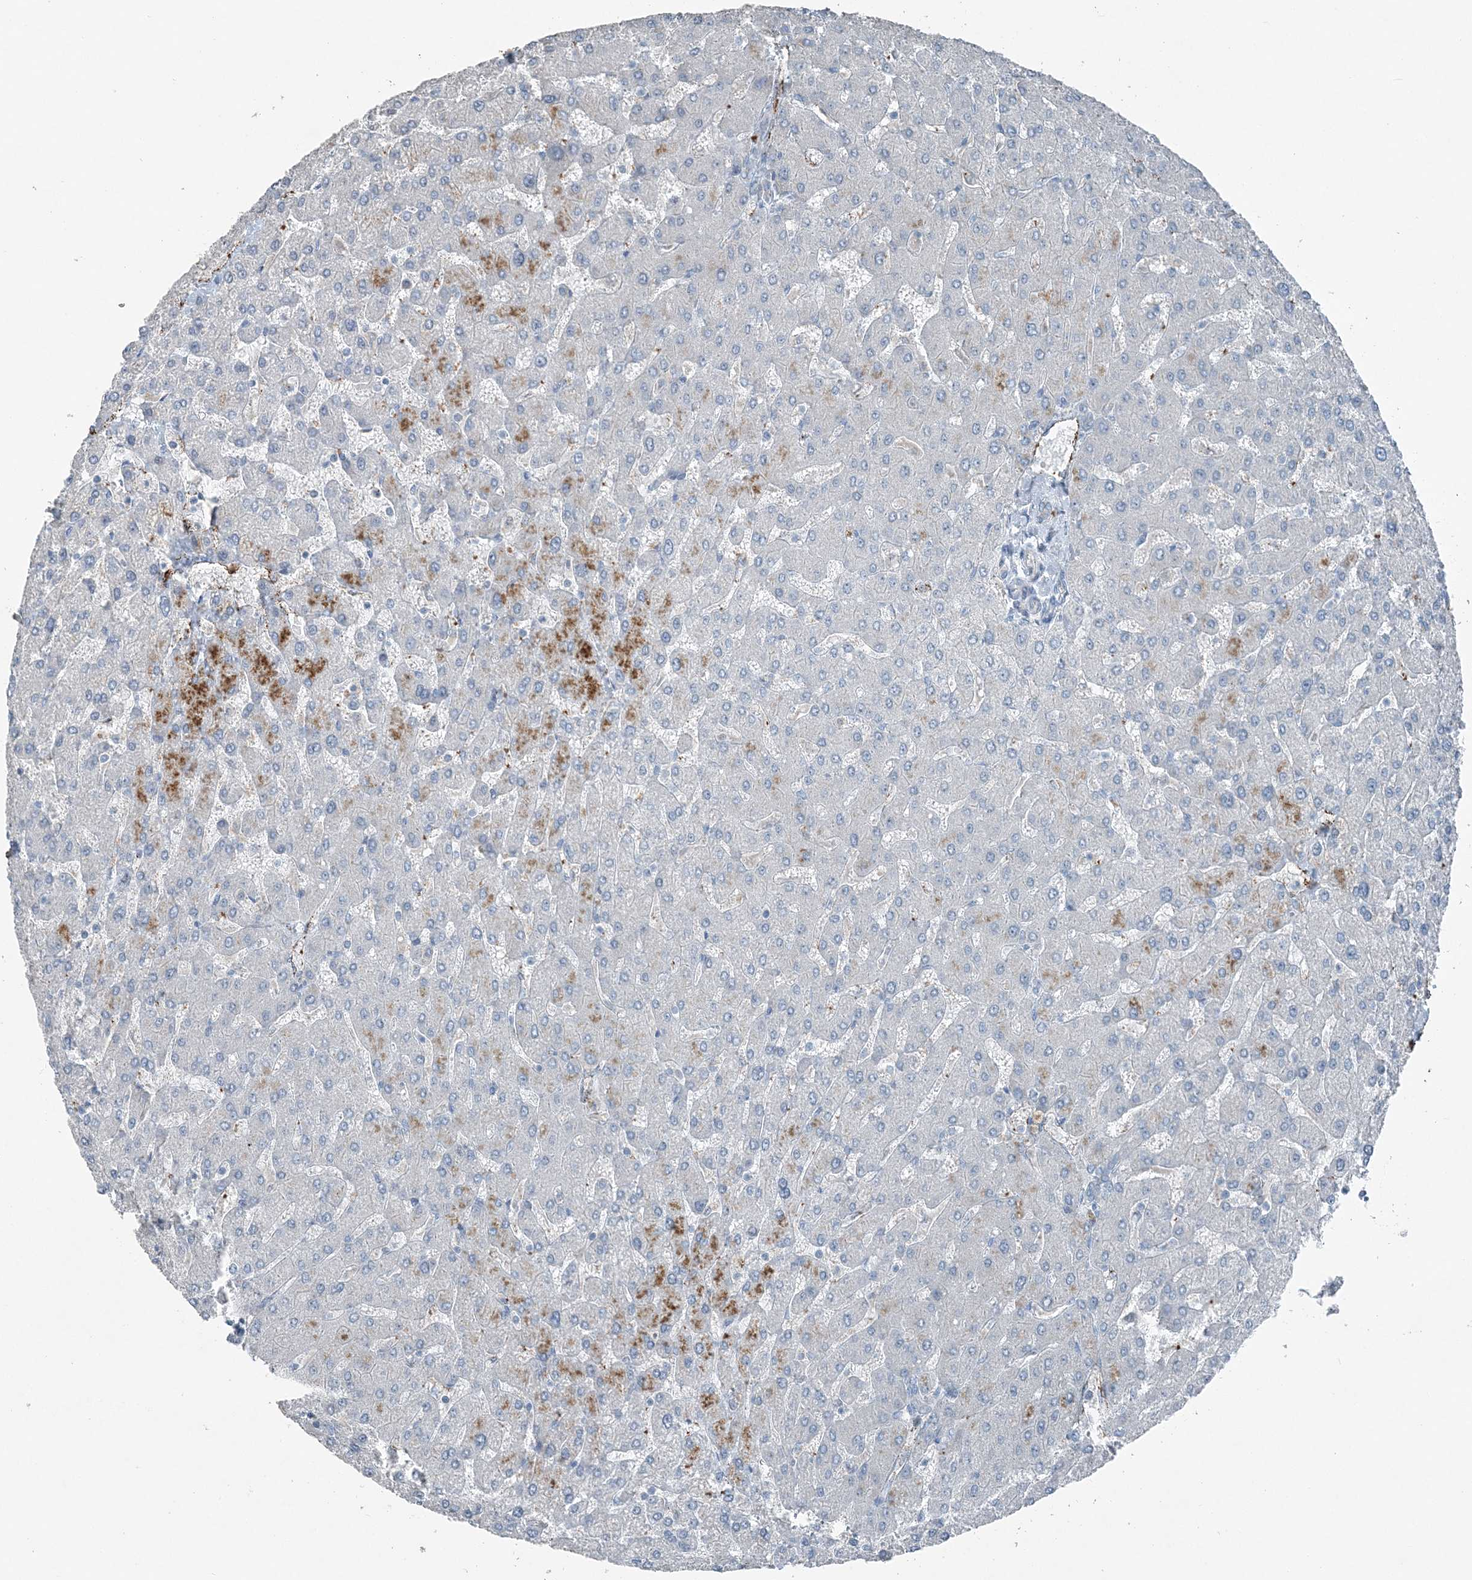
{"staining": {"intensity": "negative", "quantity": "none", "location": "none"}, "tissue": "liver", "cell_type": "Cholangiocytes", "image_type": "normal", "snomed": [{"axis": "morphology", "description": "Normal tissue, NOS"}, {"axis": "topography", "description": "Liver"}], "caption": "Immunohistochemistry (IHC) photomicrograph of normal liver: liver stained with DAB (3,3'-diaminobenzidine) exhibits no significant protein expression in cholangiocytes. The staining is performed using DAB (3,3'-diaminobenzidine) brown chromogen with nuclei counter-stained in using hematoxylin.", "gene": "ELOVL7", "patient": {"sex": "male", "age": 55}}